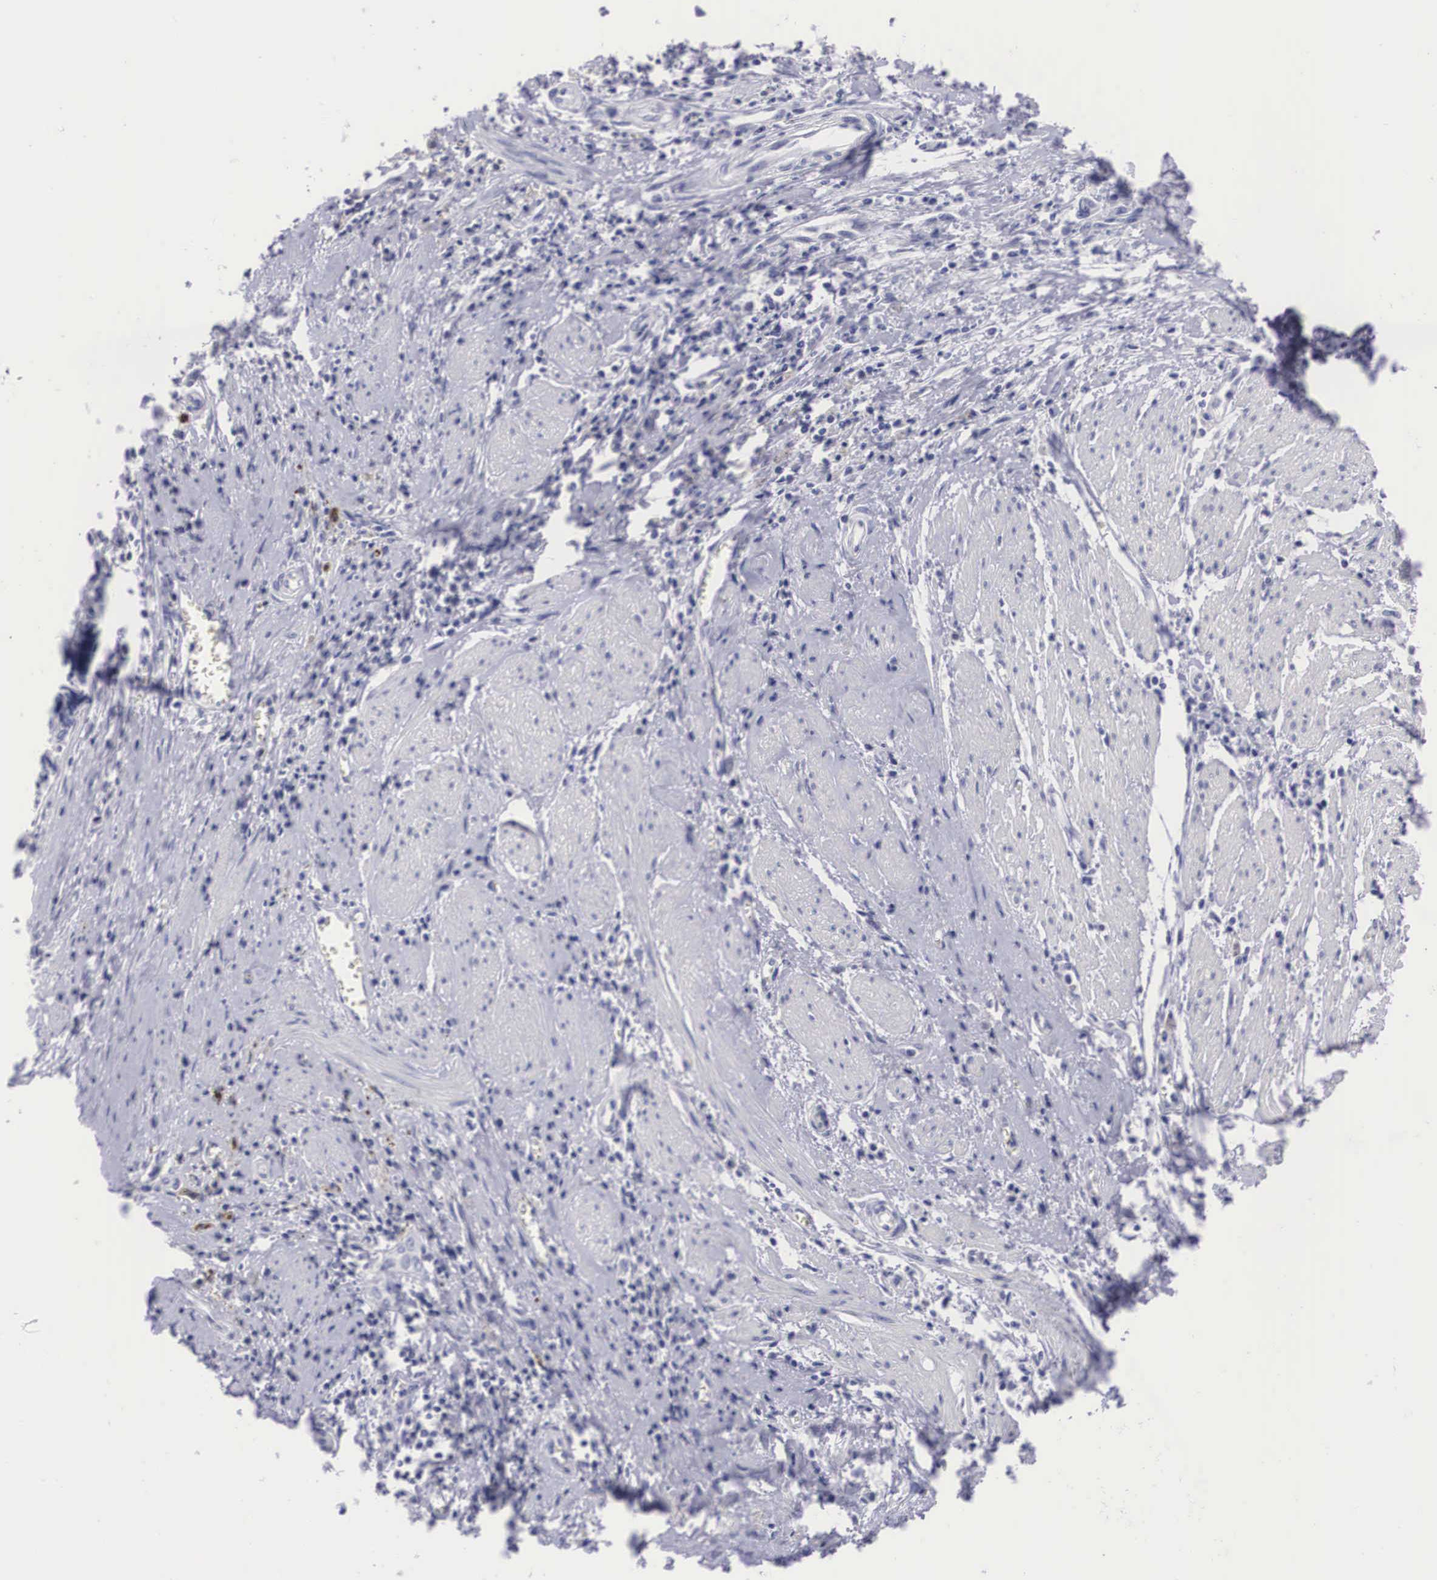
{"staining": {"intensity": "negative", "quantity": "none", "location": "none"}, "tissue": "pancreatic cancer", "cell_type": "Tumor cells", "image_type": "cancer", "snomed": [{"axis": "morphology", "description": "Adenocarcinoma, NOS"}, {"axis": "topography", "description": "Pancreas"}], "caption": "Adenocarcinoma (pancreatic) was stained to show a protein in brown. There is no significant positivity in tumor cells.", "gene": "C22orf31", "patient": {"sex": "female", "age": 70}}